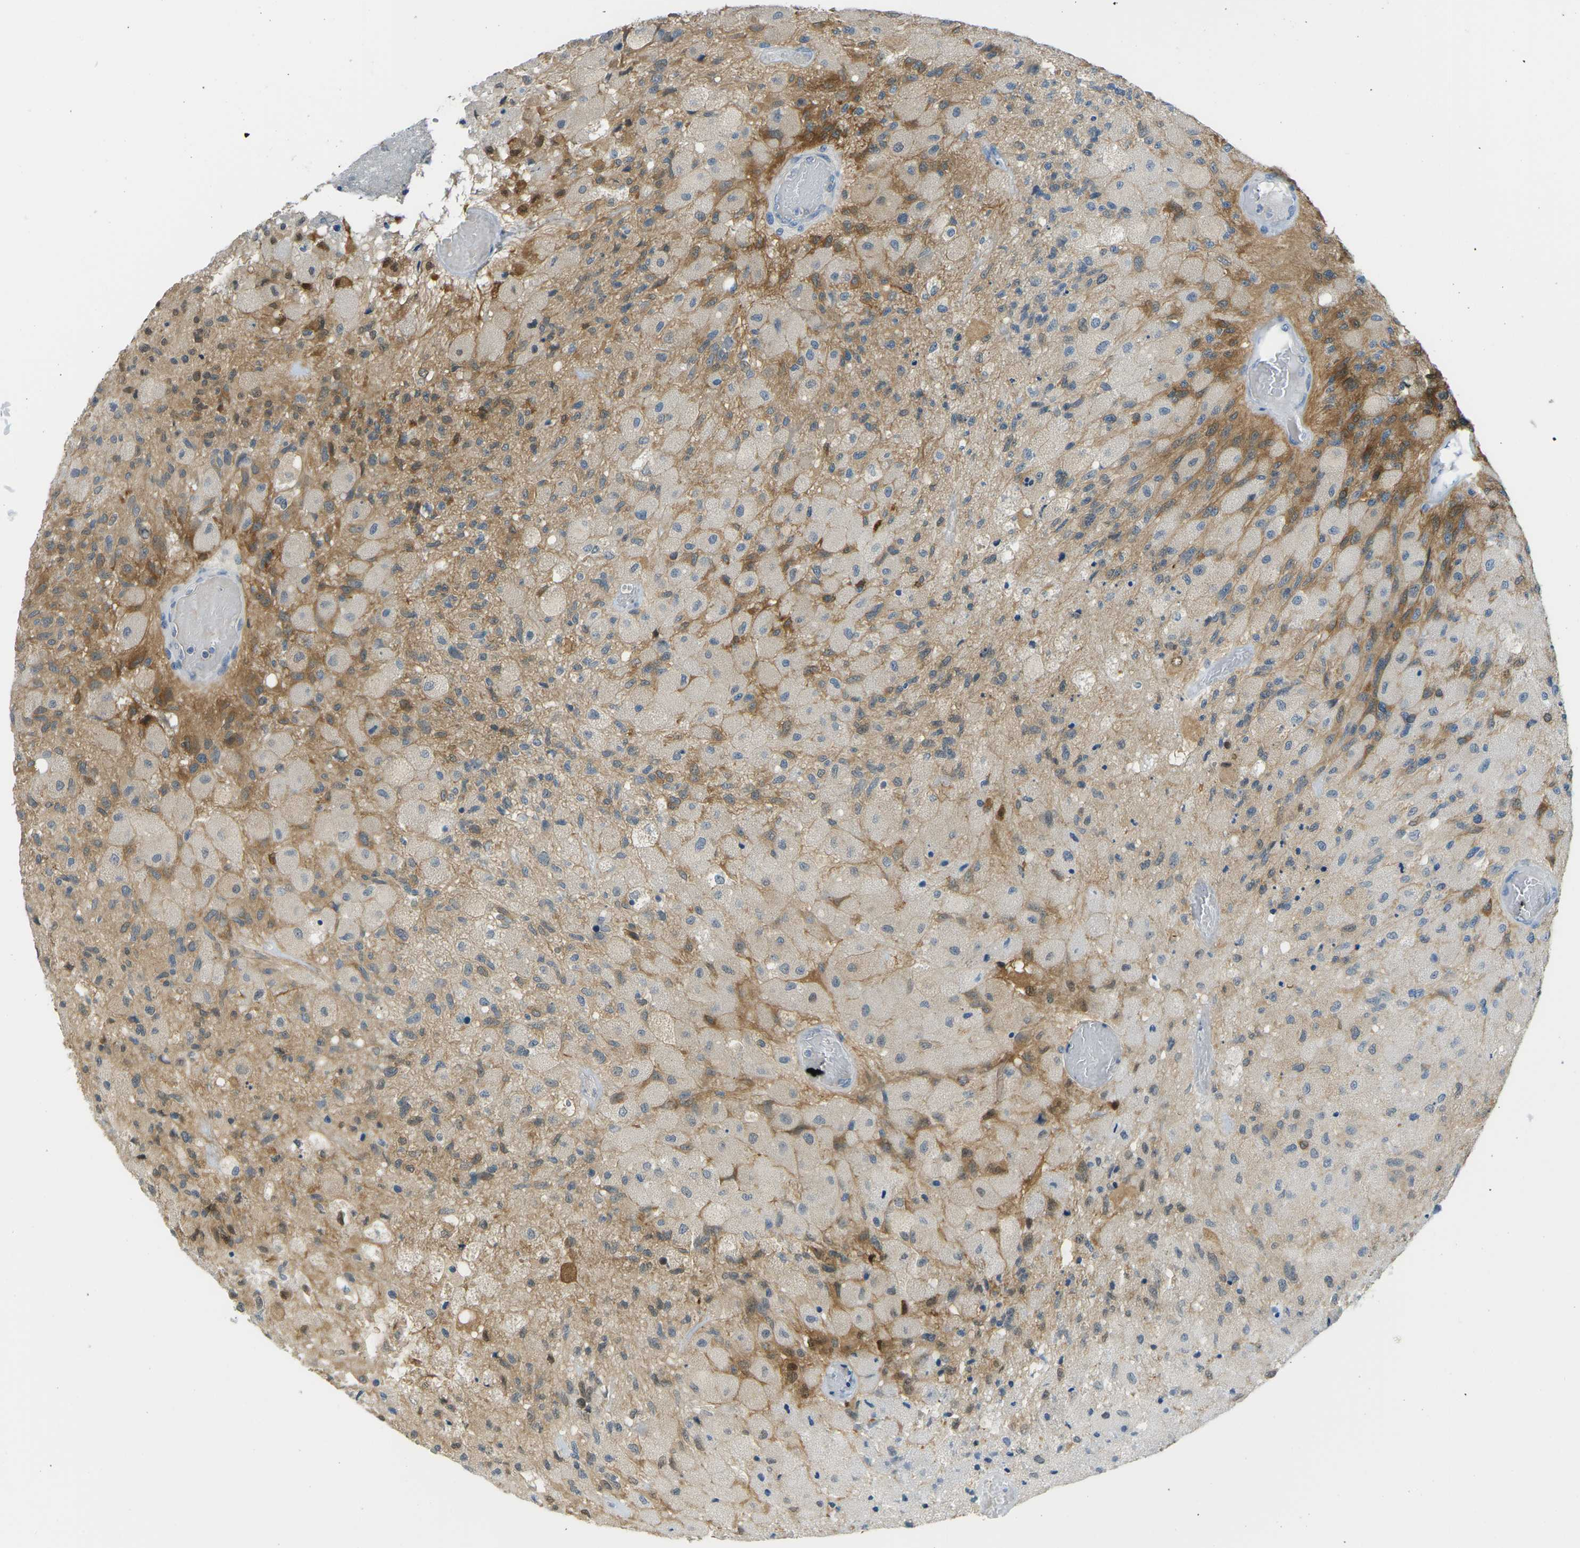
{"staining": {"intensity": "moderate", "quantity": ">75%", "location": "cytoplasmic/membranous"}, "tissue": "glioma", "cell_type": "Tumor cells", "image_type": "cancer", "snomed": [{"axis": "morphology", "description": "Normal tissue, NOS"}, {"axis": "morphology", "description": "Glioma, malignant, High grade"}, {"axis": "topography", "description": "Cerebral cortex"}], "caption": "Moderate cytoplasmic/membranous positivity for a protein is present in about >75% of tumor cells of glioma using immunohistochemistry (IHC).", "gene": "PSAT1", "patient": {"sex": "male", "age": 77}}